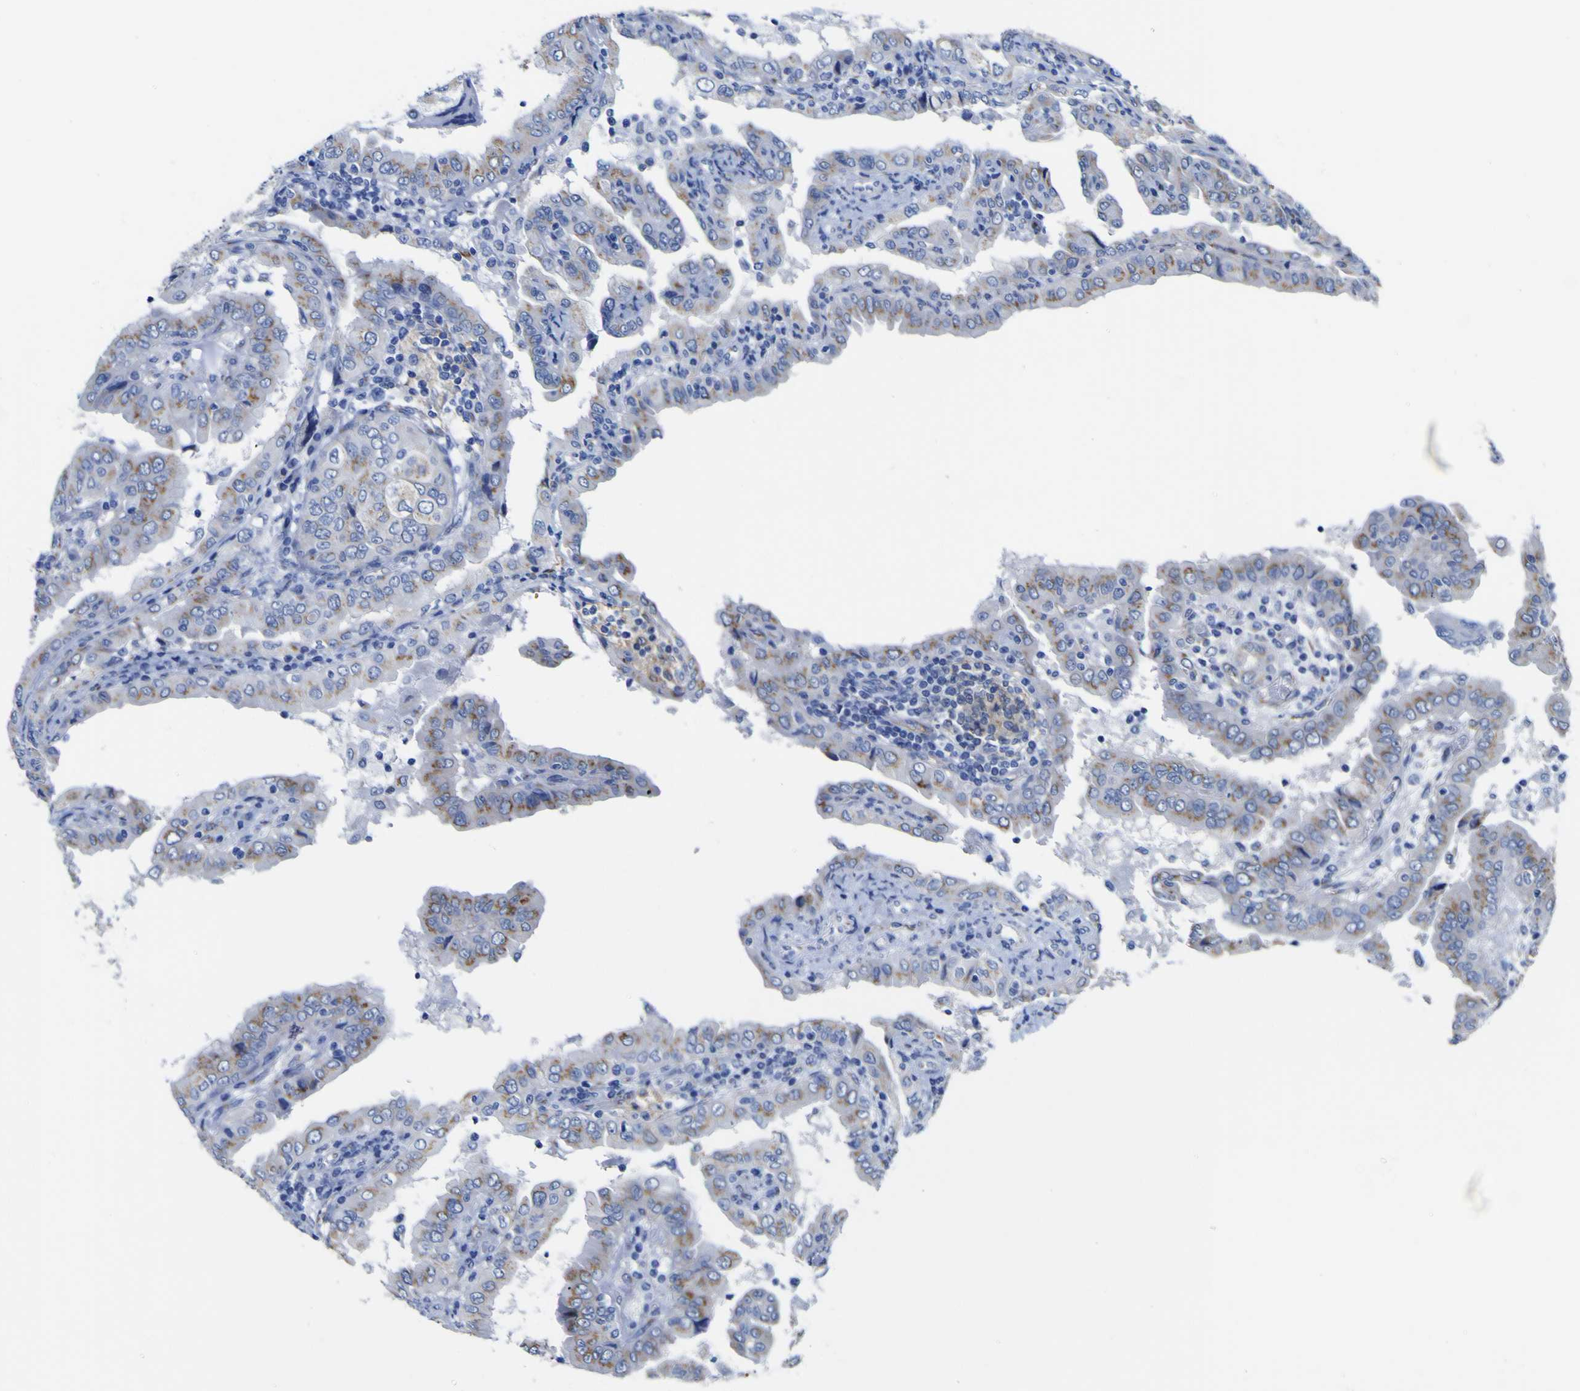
{"staining": {"intensity": "weak", "quantity": ">75%", "location": "cytoplasmic/membranous"}, "tissue": "thyroid cancer", "cell_type": "Tumor cells", "image_type": "cancer", "snomed": [{"axis": "morphology", "description": "Papillary adenocarcinoma, NOS"}, {"axis": "topography", "description": "Thyroid gland"}], "caption": "Thyroid papillary adenocarcinoma was stained to show a protein in brown. There is low levels of weak cytoplasmic/membranous expression in approximately >75% of tumor cells.", "gene": "GOLM1", "patient": {"sex": "male", "age": 33}}